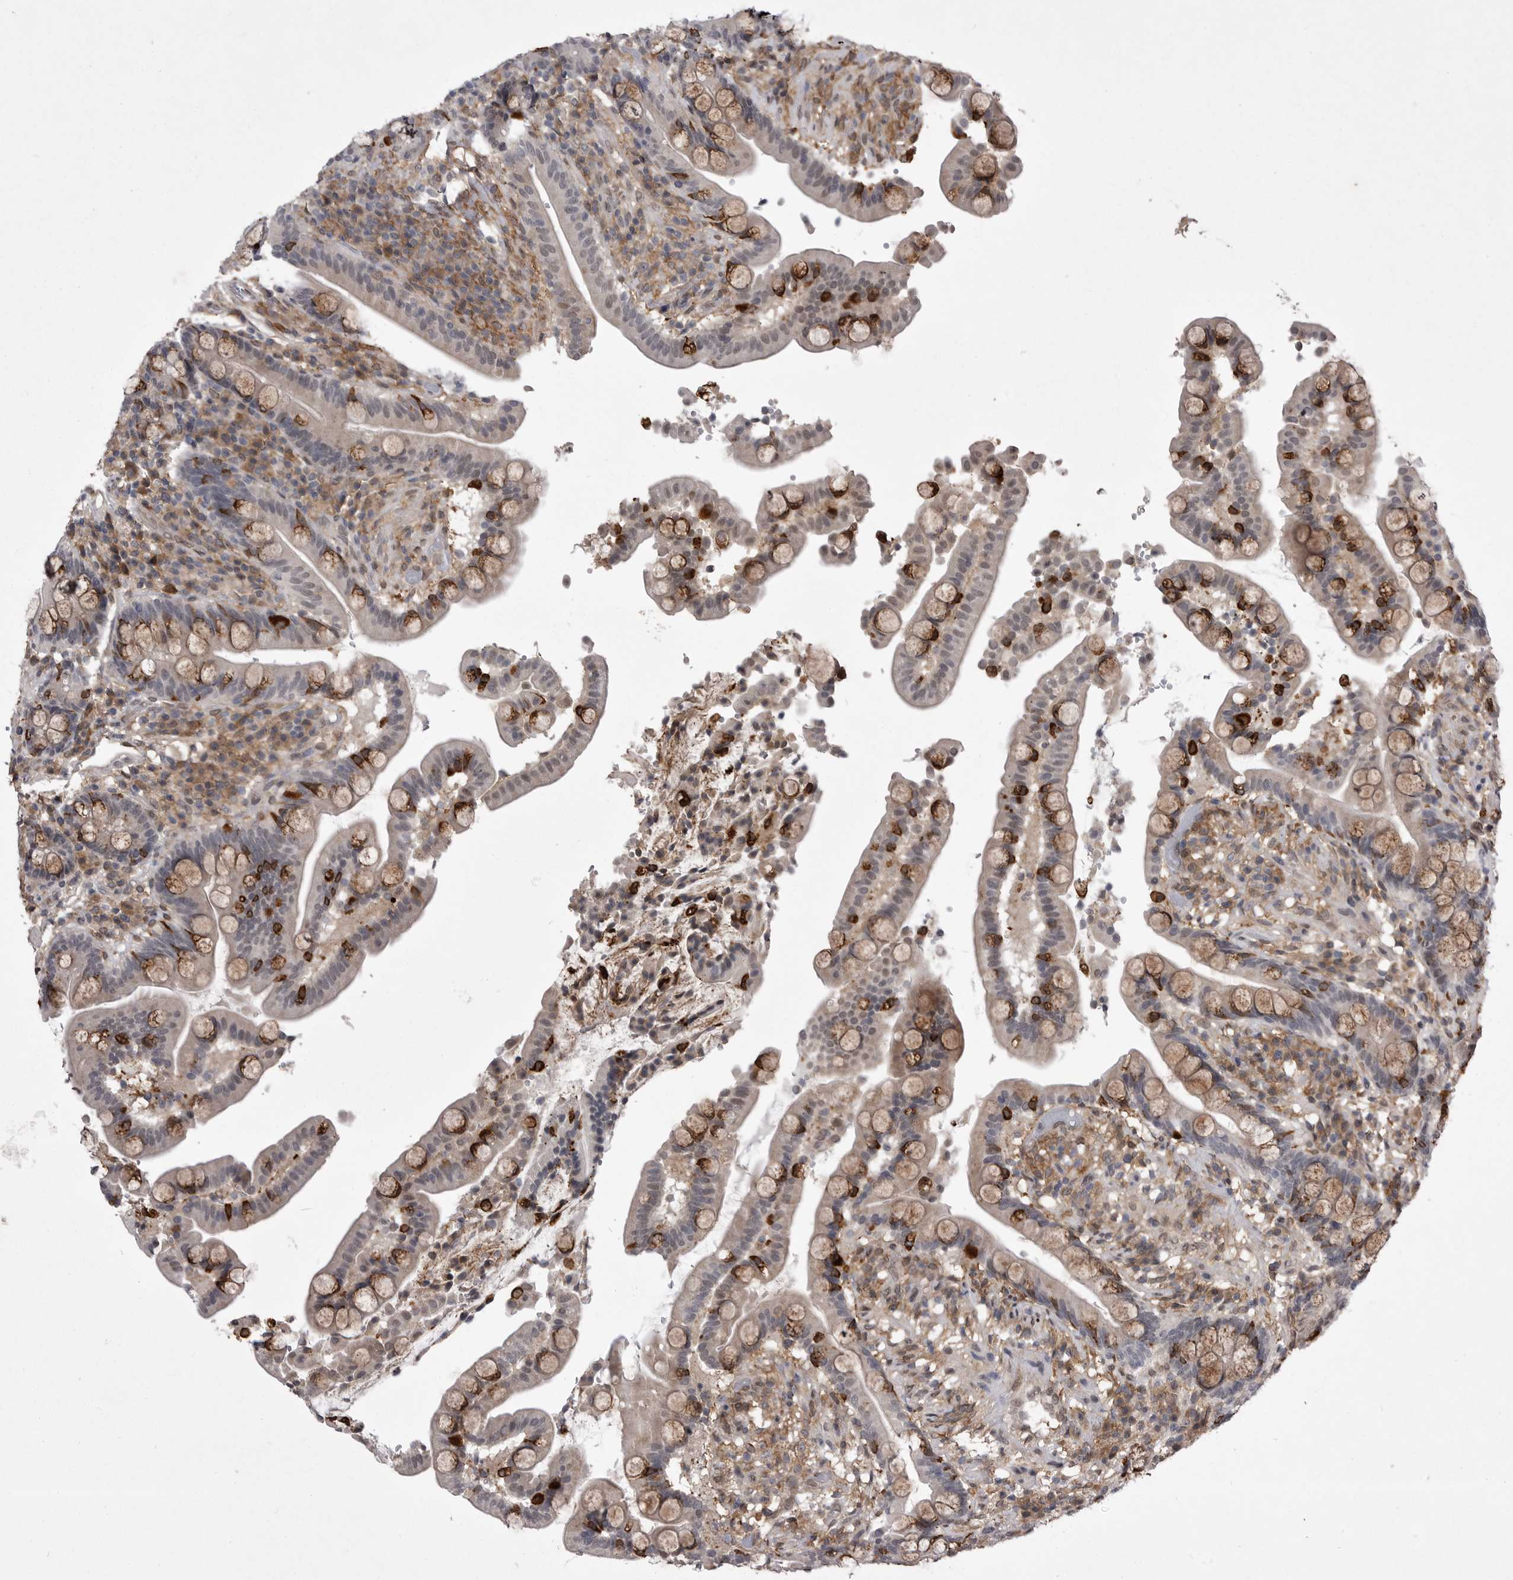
{"staining": {"intensity": "weak", "quantity": "25%-75%", "location": "cytoplasmic/membranous,nuclear"}, "tissue": "colon", "cell_type": "Endothelial cells", "image_type": "normal", "snomed": [{"axis": "morphology", "description": "Normal tissue, NOS"}, {"axis": "topography", "description": "Colon"}], "caption": "Colon stained with DAB (3,3'-diaminobenzidine) IHC exhibits low levels of weak cytoplasmic/membranous,nuclear positivity in approximately 25%-75% of endothelial cells.", "gene": "ABL1", "patient": {"sex": "male", "age": 73}}